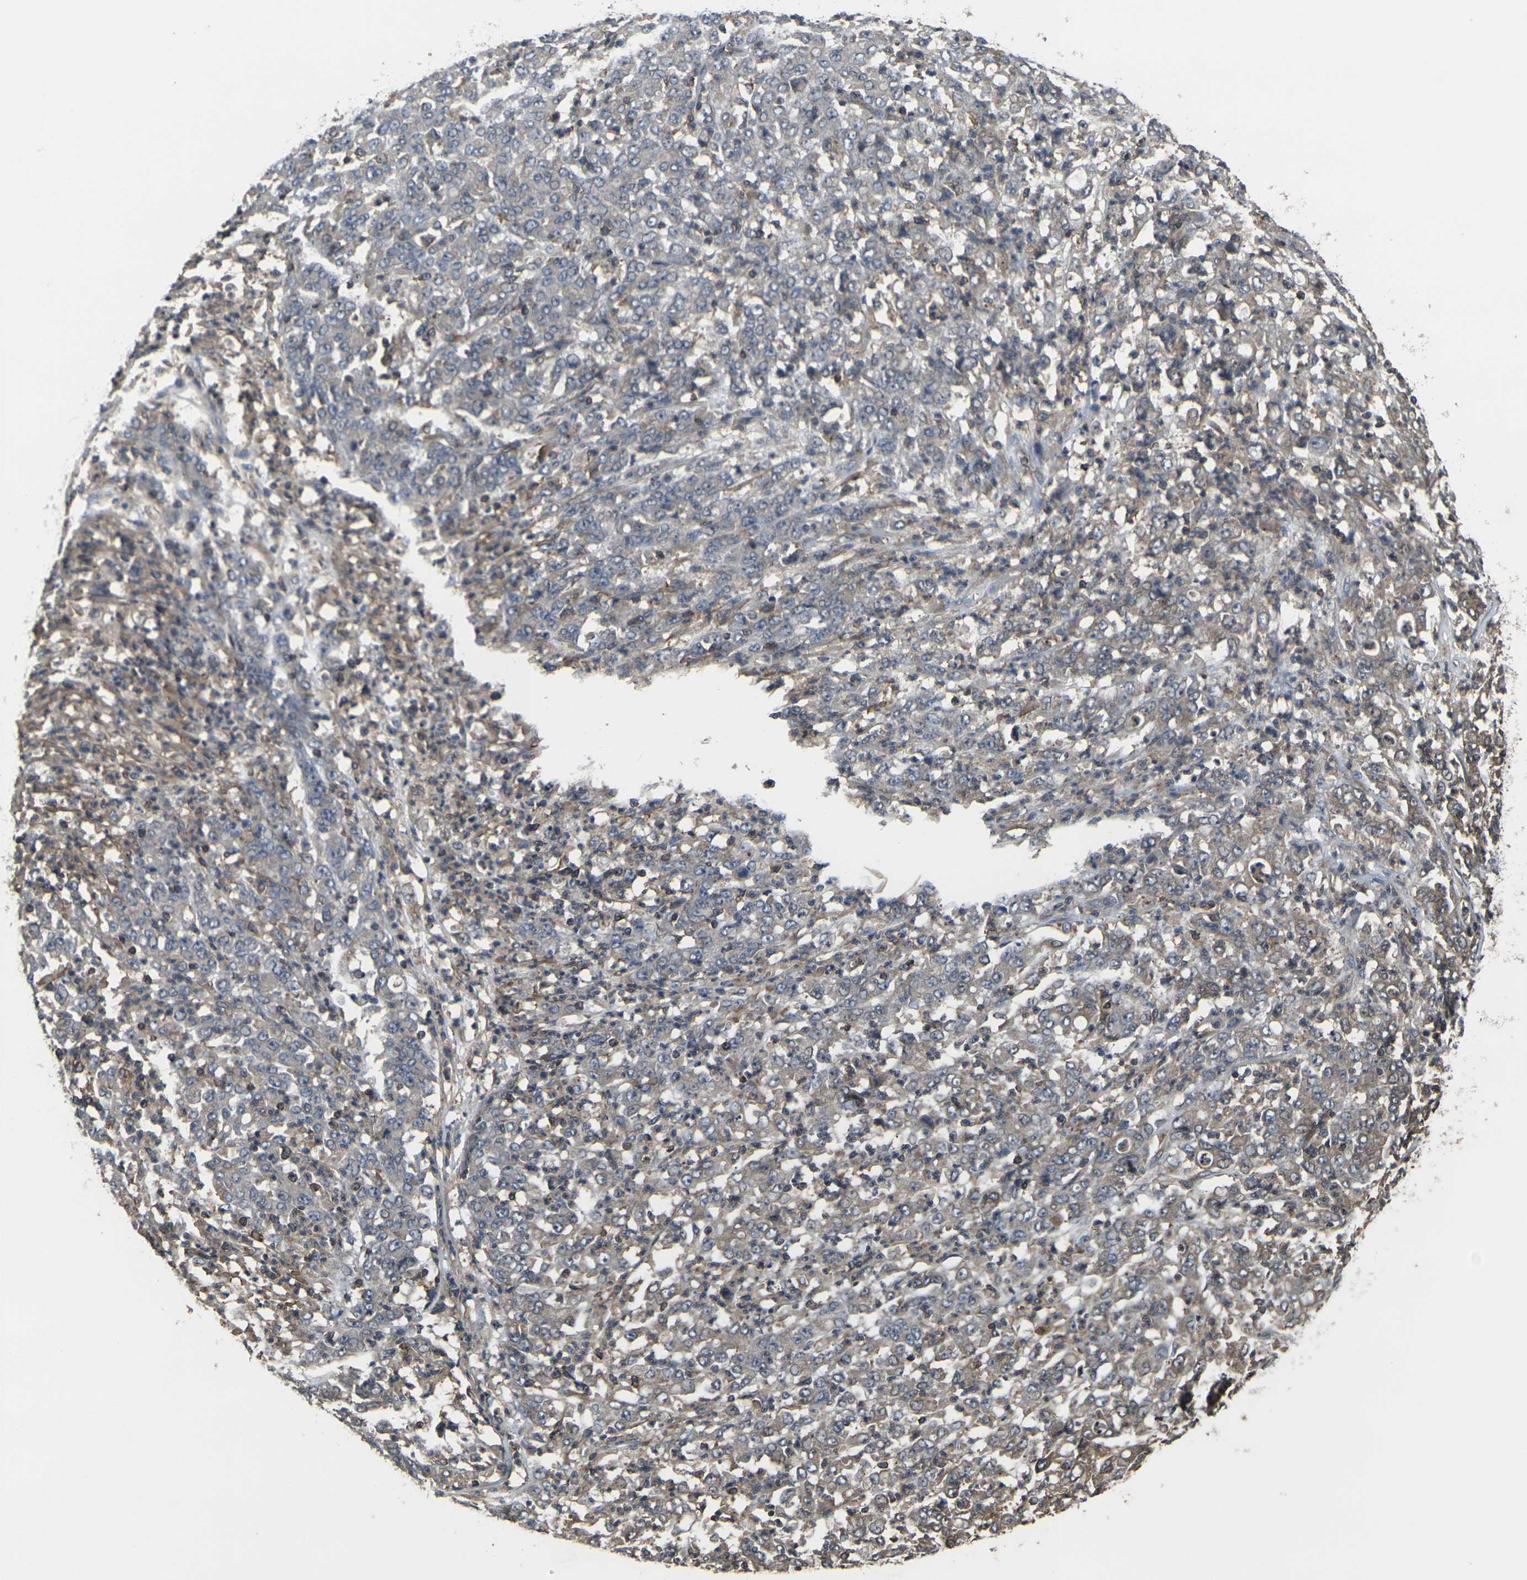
{"staining": {"intensity": "weak", "quantity": ">75%", "location": "cytoplasmic/membranous"}, "tissue": "stomach cancer", "cell_type": "Tumor cells", "image_type": "cancer", "snomed": [{"axis": "morphology", "description": "Adenocarcinoma, NOS"}, {"axis": "topography", "description": "Stomach, lower"}], "caption": "This image exhibits immunohistochemistry staining of stomach adenocarcinoma, with low weak cytoplasmic/membranous positivity in about >75% of tumor cells.", "gene": "PRKACB", "patient": {"sex": "female", "age": 71}}